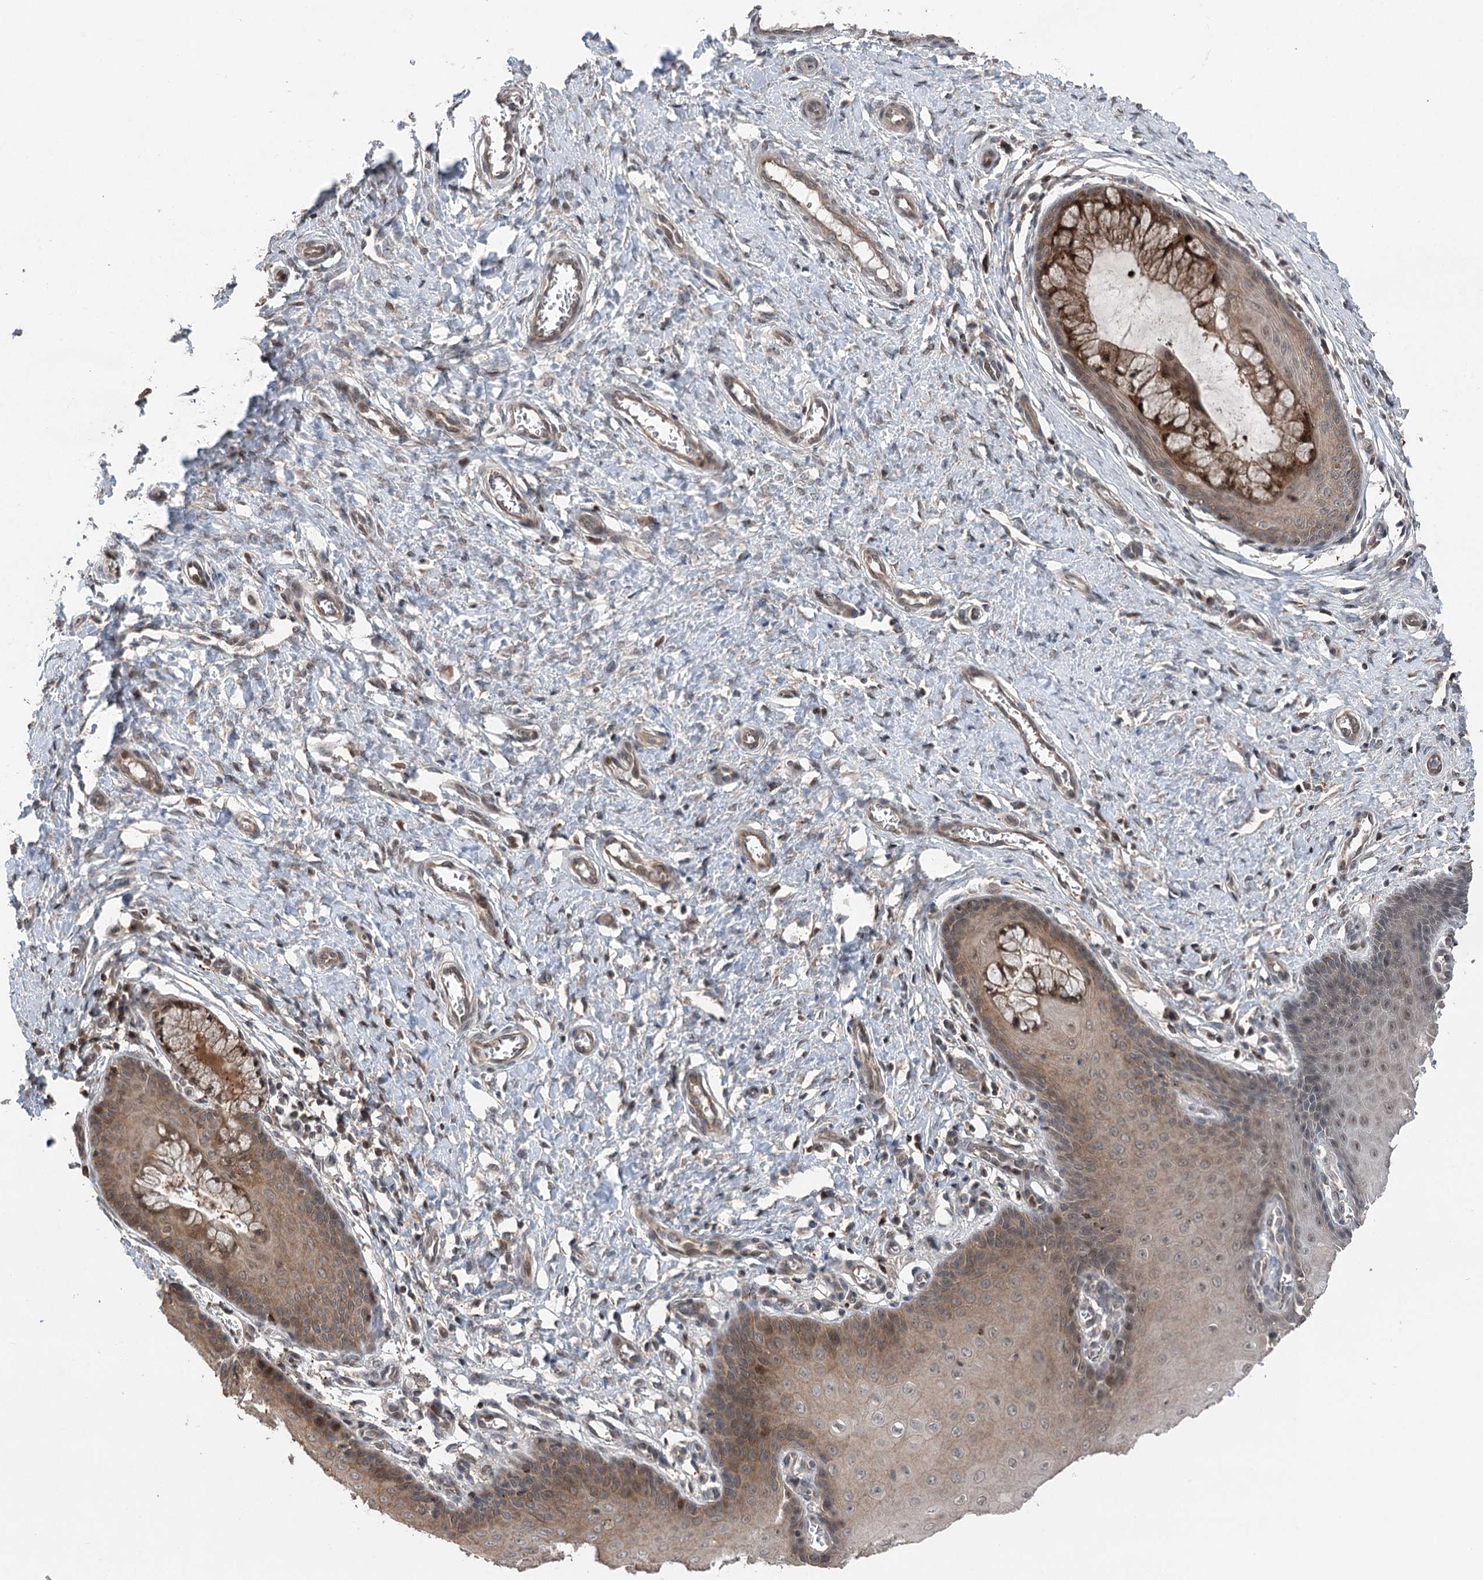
{"staining": {"intensity": "strong", "quantity": ">75%", "location": "cytoplasmic/membranous,nuclear"}, "tissue": "cervix", "cell_type": "Glandular cells", "image_type": "normal", "snomed": [{"axis": "morphology", "description": "Normal tissue, NOS"}, {"axis": "topography", "description": "Cervix"}], "caption": "Strong cytoplasmic/membranous,nuclear staining is present in approximately >75% of glandular cells in unremarkable cervix. The staining was performed using DAB, with brown indicating positive protein expression. Nuclei are stained blue with hematoxylin.", "gene": "CCSER2", "patient": {"sex": "female", "age": 55}}